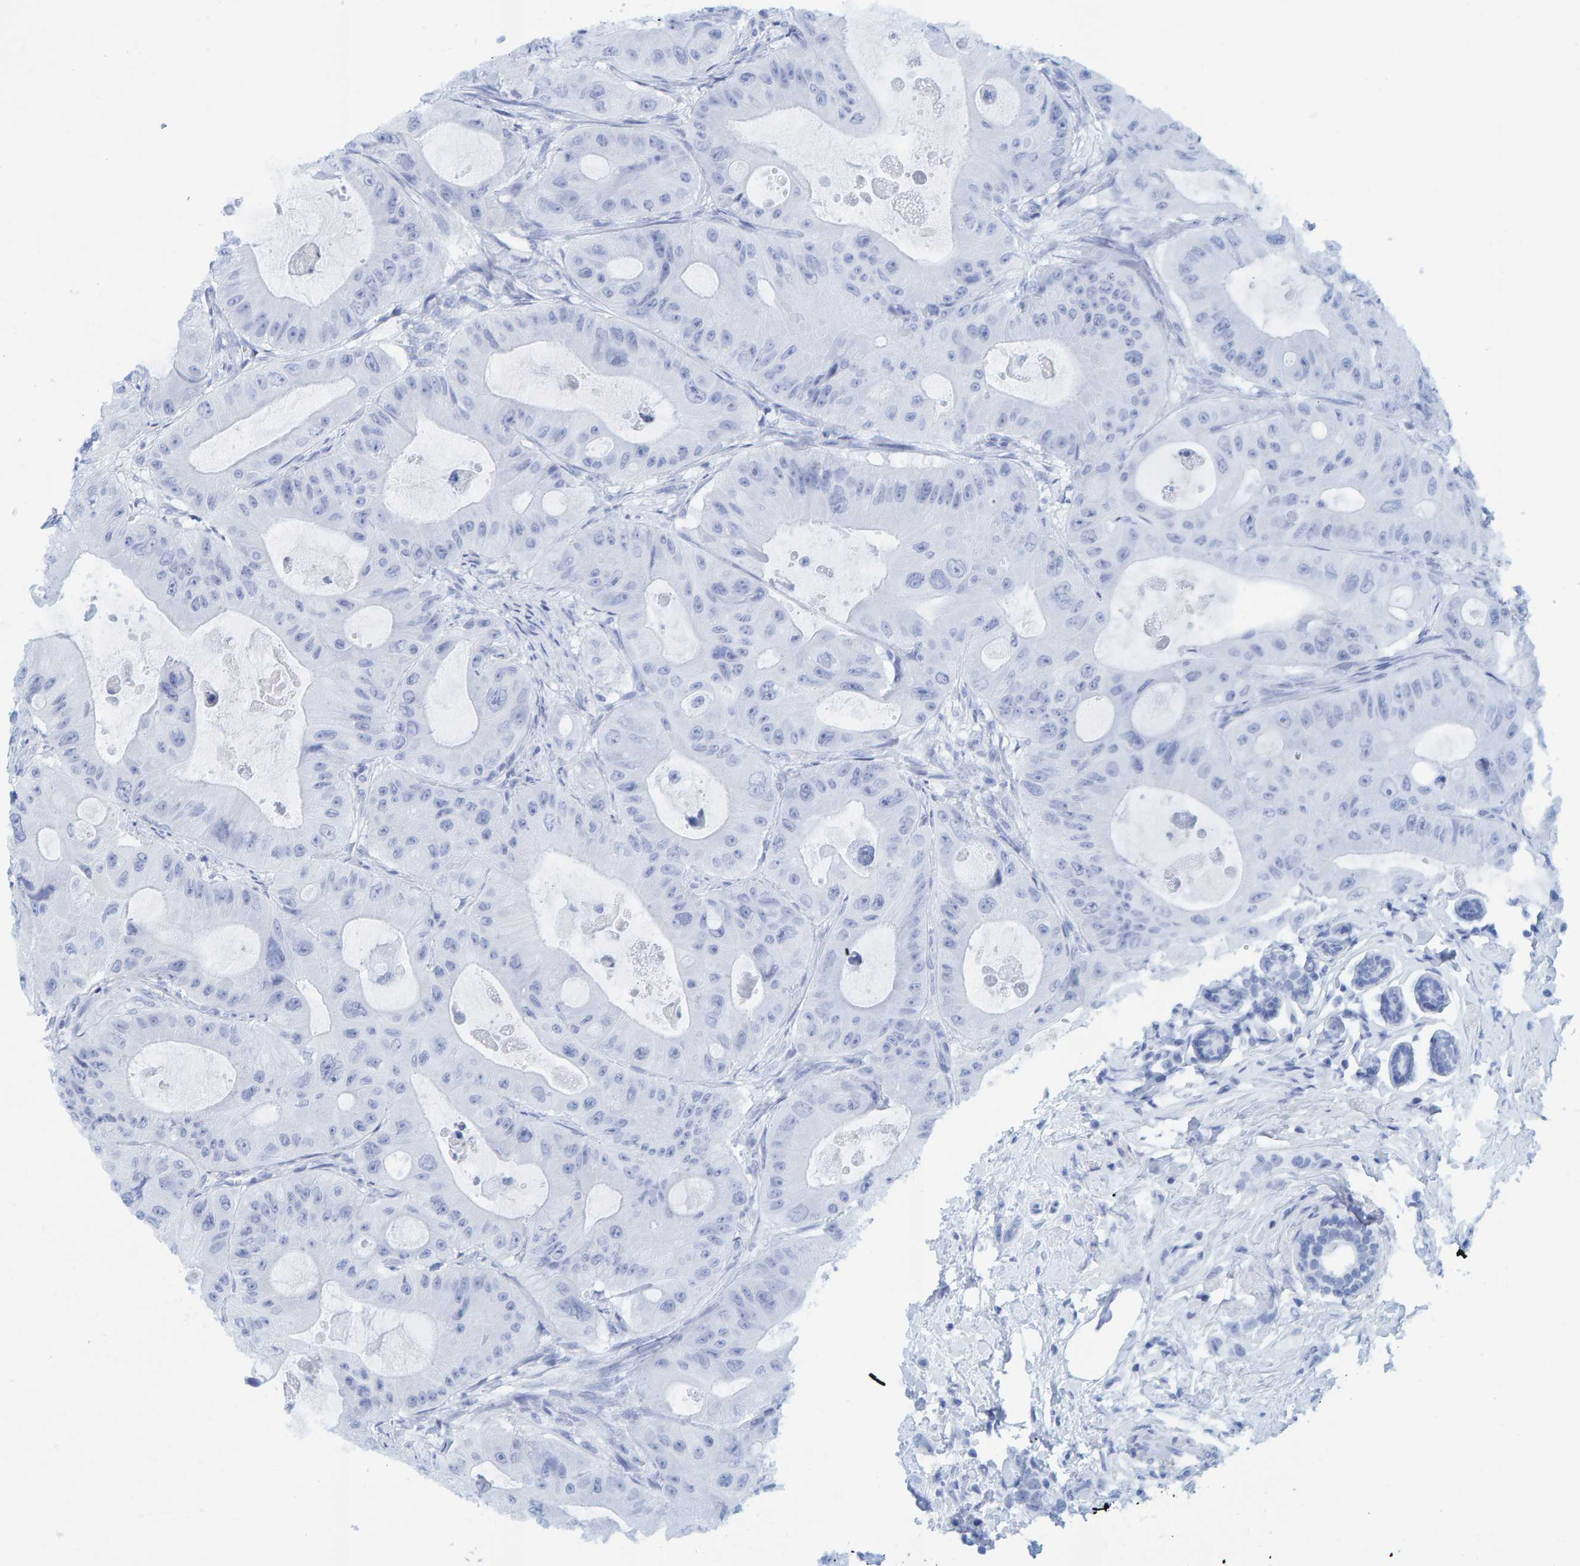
{"staining": {"intensity": "negative", "quantity": "none", "location": "none"}, "tissue": "colorectal cancer", "cell_type": "Tumor cells", "image_type": "cancer", "snomed": [{"axis": "morphology", "description": "Adenocarcinoma, NOS"}, {"axis": "topography", "description": "Colon"}], "caption": "The immunohistochemistry histopathology image has no significant expression in tumor cells of adenocarcinoma (colorectal) tissue.", "gene": "PRKD2", "patient": {"sex": "female", "age": 46}}